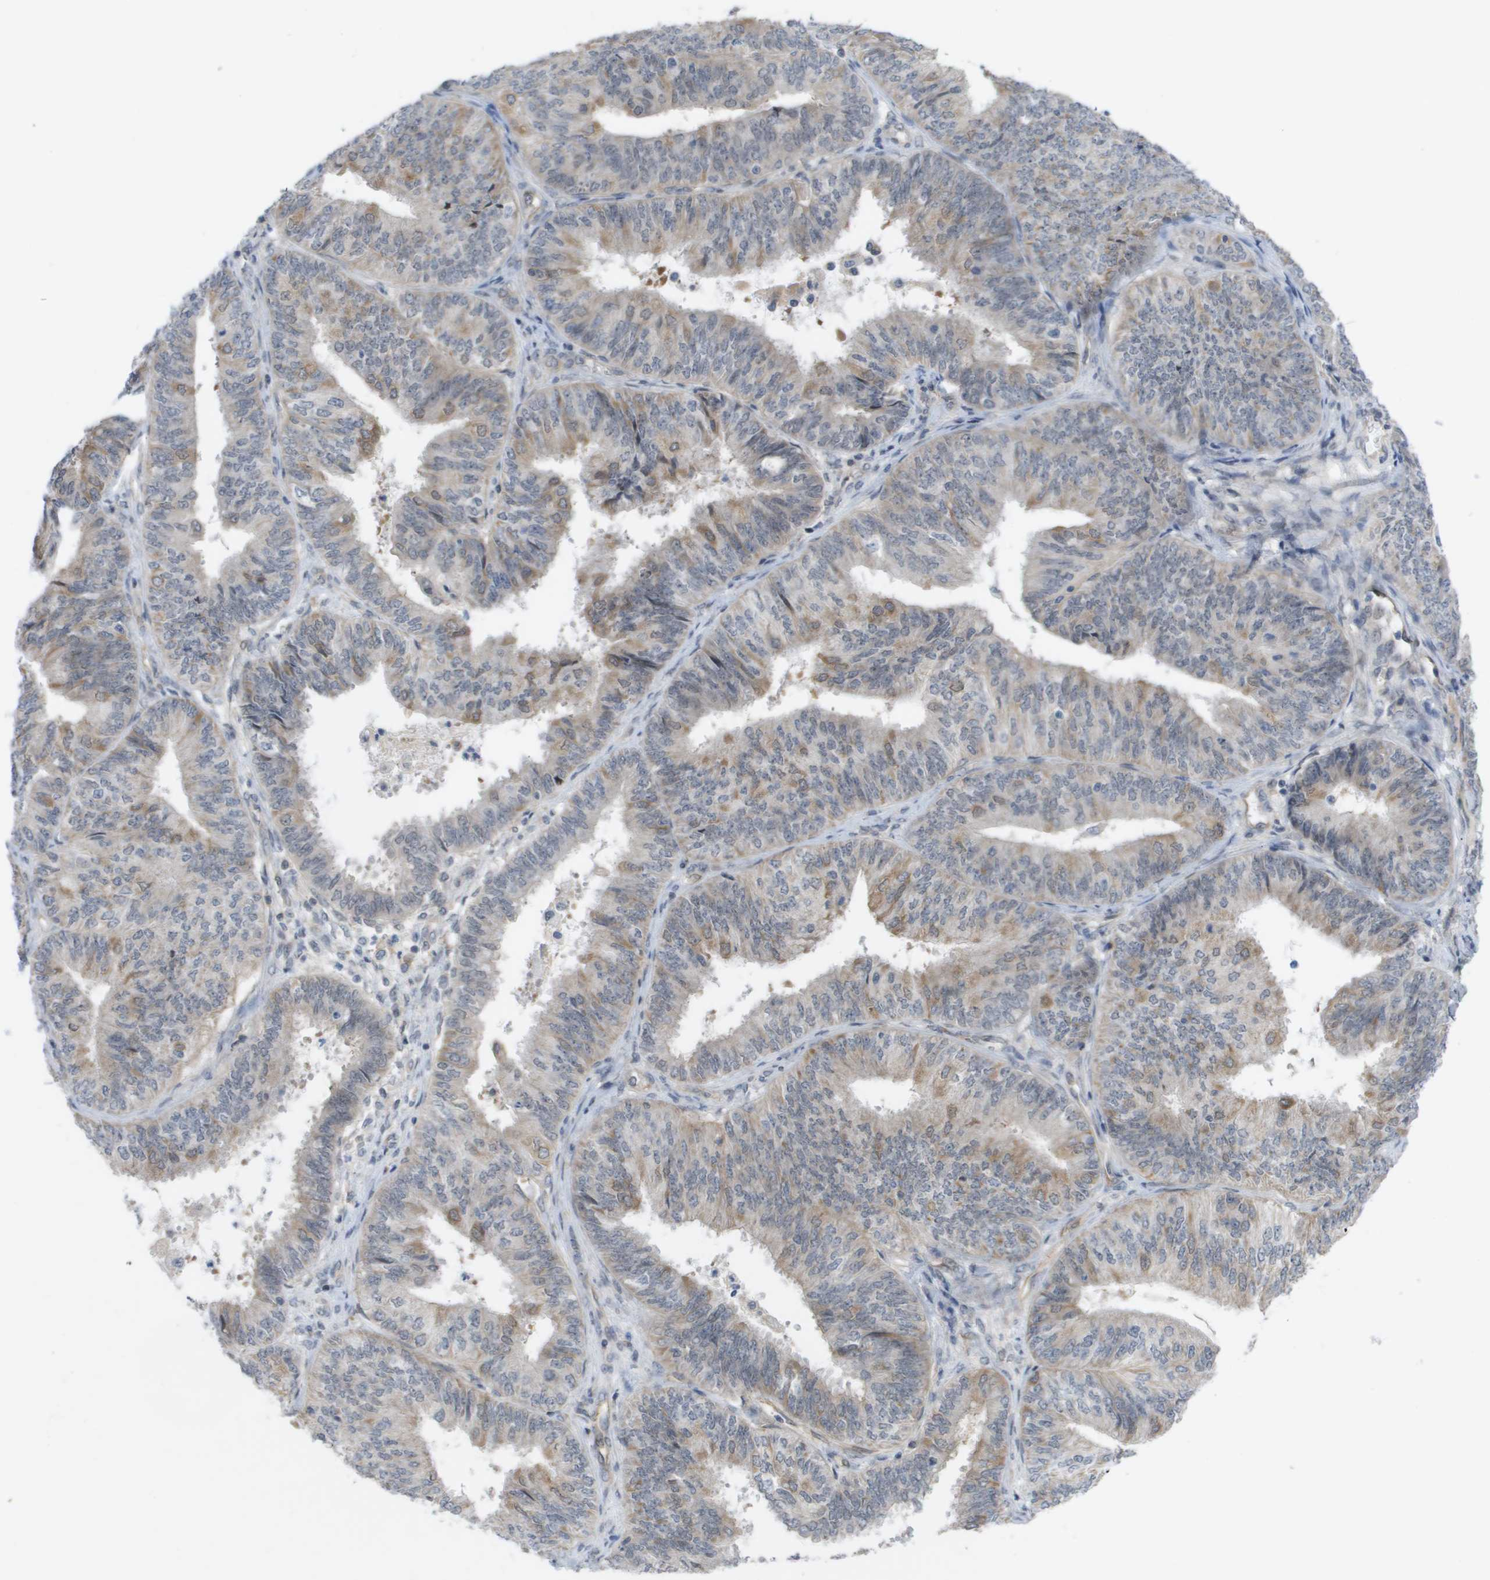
{"staining": {"intensity": "weak", "quantity": "25%-75%", "location": "cytoplasmic/membranous"}, "tissue": "endometrial cancer", "cell_type": "Tumor cells", "image_type": "cancer", "snomed": [{"axis": "morphology", "description": "Adenocarcinoma, NOS"}, {"axis": "topography", "description": "Endometrium"}], "caption": "An IHC image of tumor tissue is shown. Protein staining in brown highlights weak cytoplasmic/membranous positivity in endometrial adenocarcinoma within tumor cells. The protein is shown in brown color, while the nuclei are stained blue.", "gene": "MTARC2", "patient": {"sex": "female", "age": 58}}